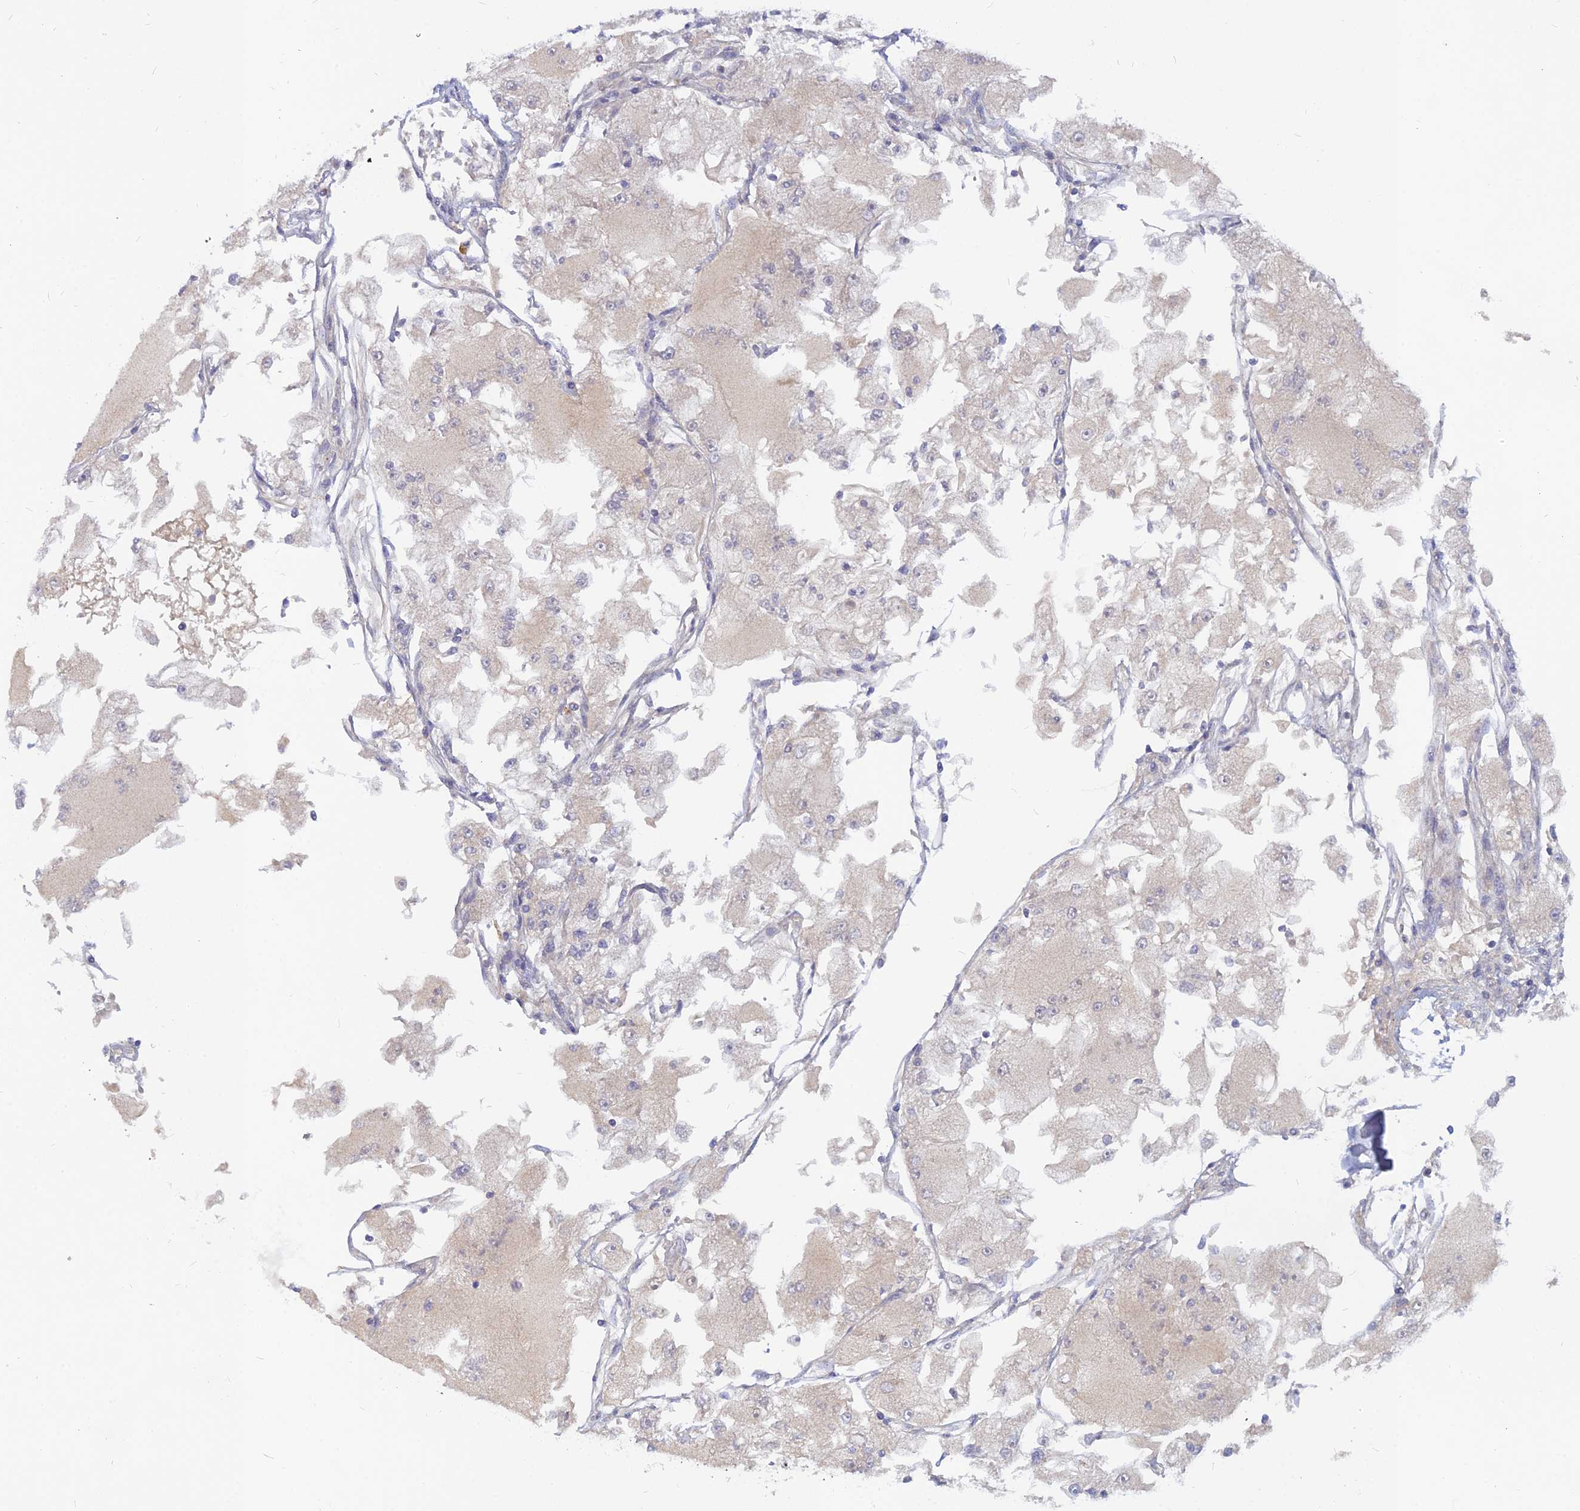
{"staining": {"intensity": "negative", "quantity": "none", "location": "none"}, "tissue": "renal cancer", "cell_type": "Tumor cells", "image_type": "cancer", "snomed": [{"axis": "morphology", "description": "Adenocarcinoma, NOS"}, {"axis": "topography", "description": "Kidney"}], "caption": "Renal adenocarcinoma stained for a protein using IHC shows no positivity tumor cells.", "gene": "CACNA1B", "patient": {"sex": "female", "age": 72}}